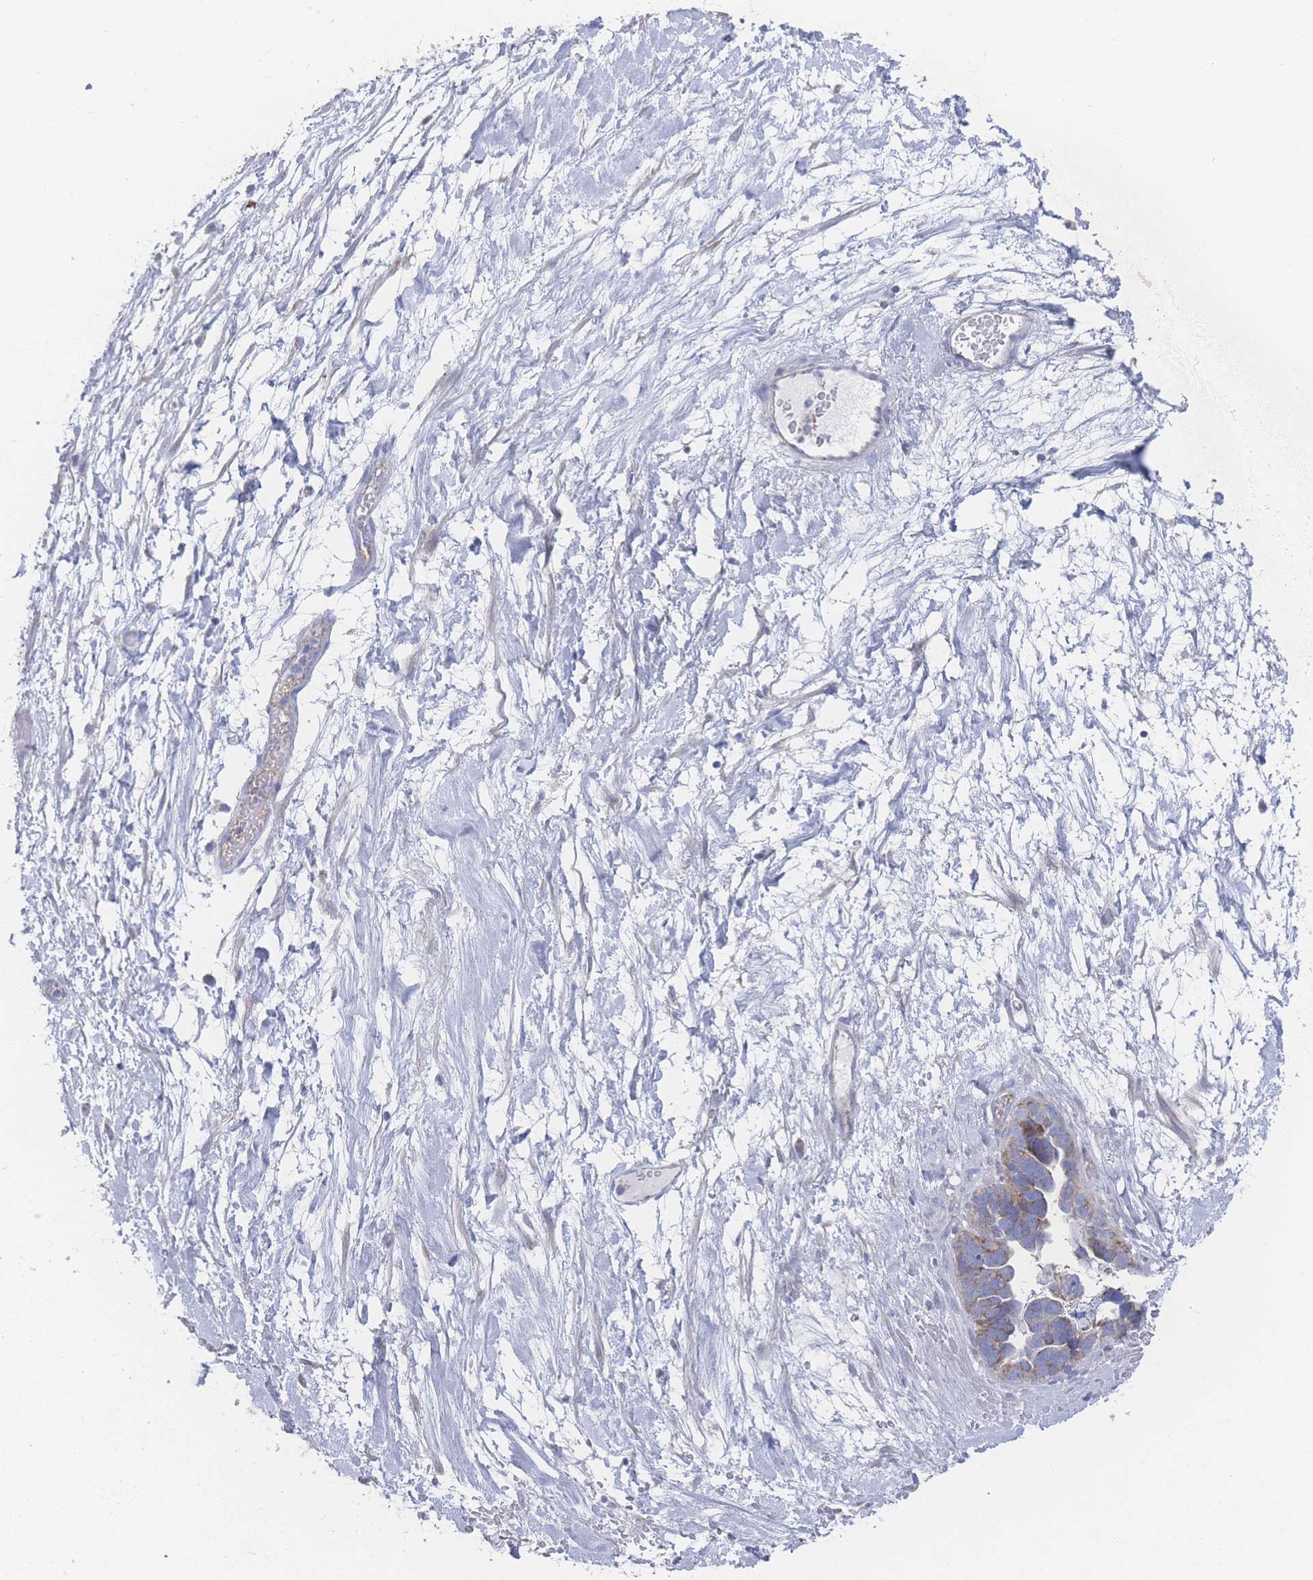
{"staining": {"intensity": "weak", "quantity": "25%-75%", "location": "cytoplasmic/membranous"}, "tissue": "ovarian cancer", "cell_type": "Tumor cells", "image_type": "cancer", "snomed": [{"axis": "morphology", "description": "Cystadenocarcinoma, serous, NOS"}, {"axis": "topography", "description": "Ovary"}], "caption": "Serous cystadenocarcinoma (ovarian) stained with immunohistochemistry exhibits weak cytoplasmic/membranous expression in about 25%-75% of tumor cells.", "gene": "SNPH", "patient": {"sex": "female", "age": 54}}